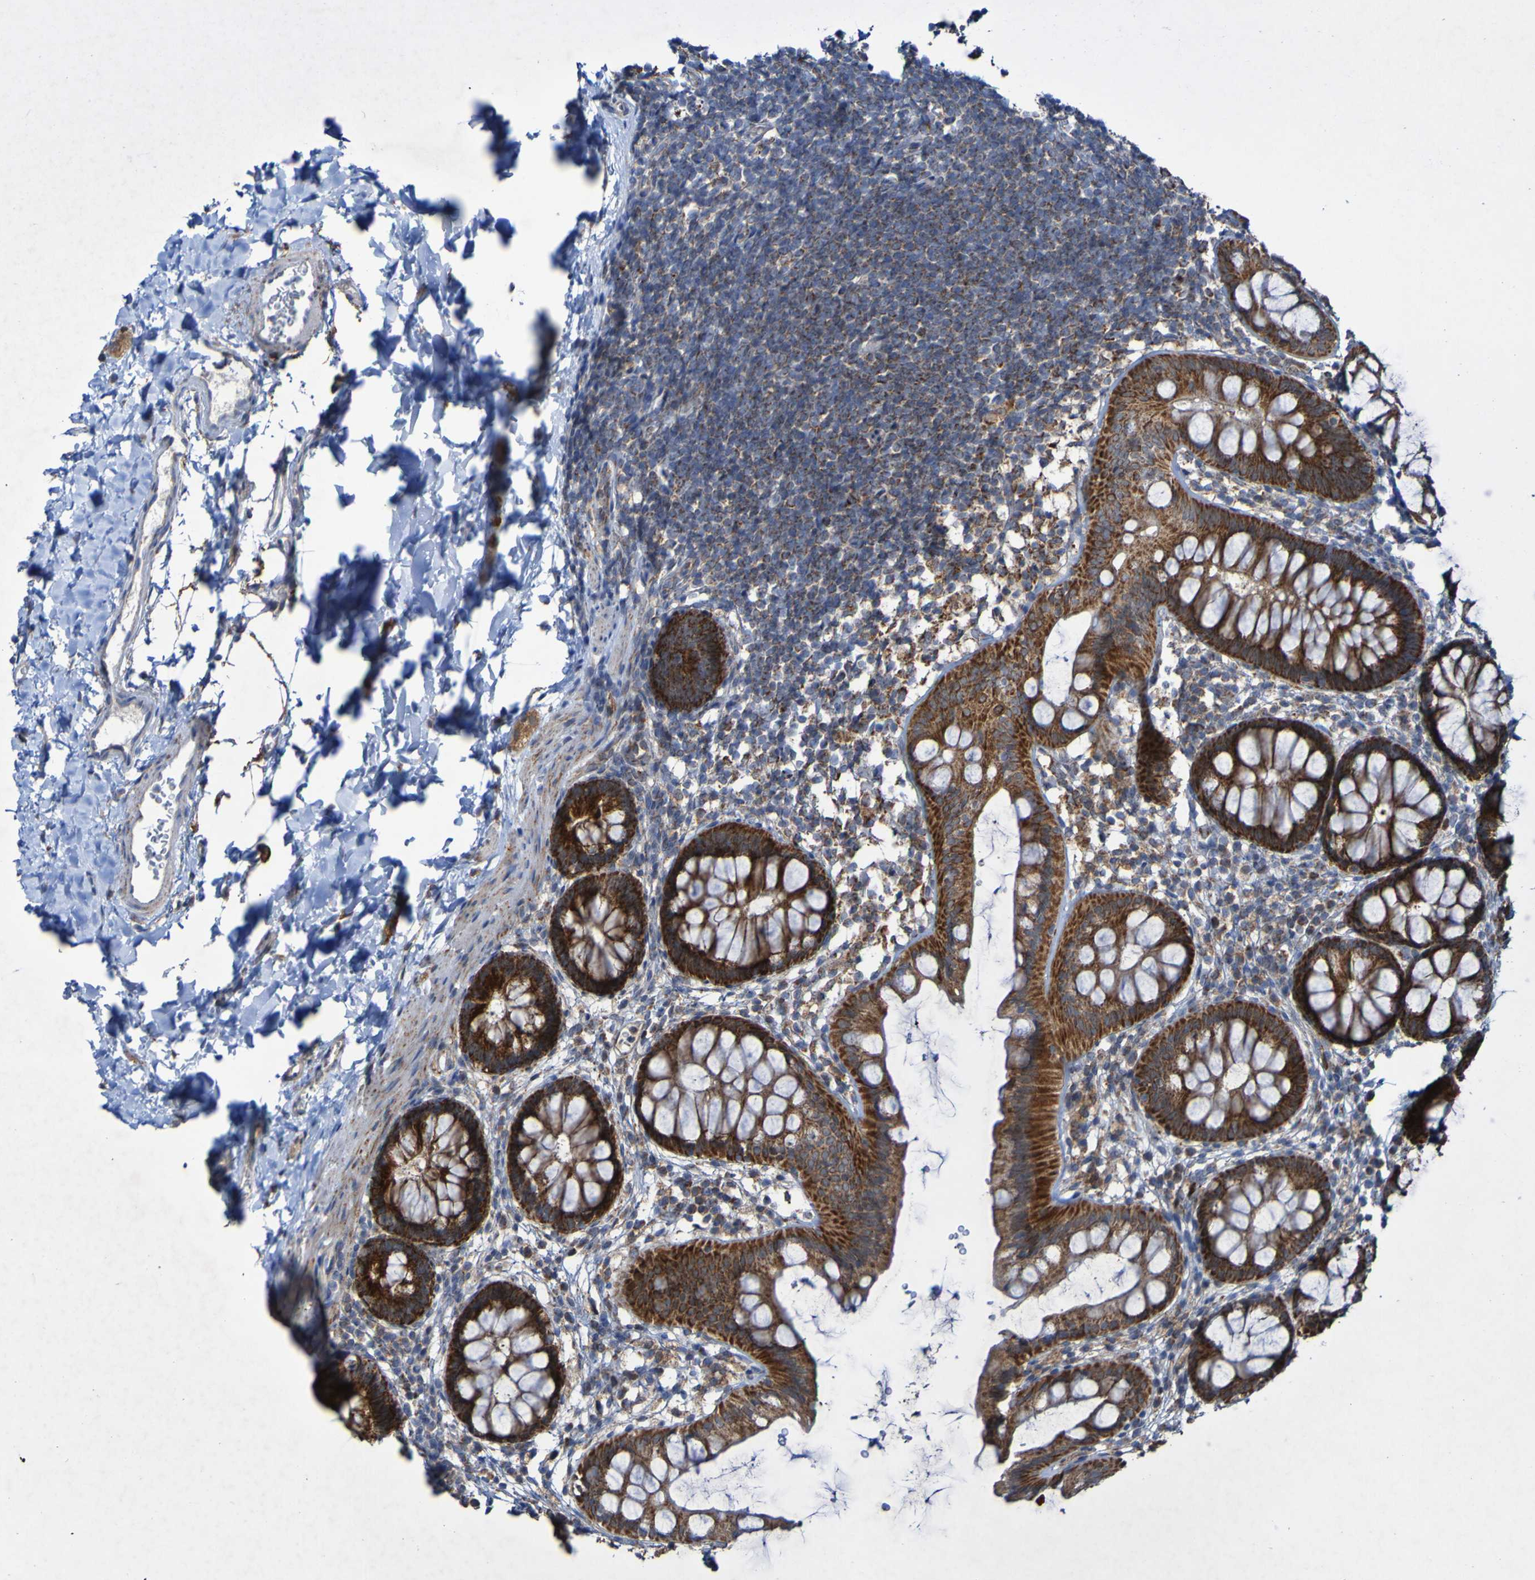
{"staining": {"intensity": "strong", "quantity": ">75%", "location": "cytoplasmic/membranous"}, "tissue": "rectum", "cell_type": "Glandular cells", "image_type": "normal", "snomed": [{"axis": "morphology", "description": "Normal tissue, NOS"}, {"axis": "topography", "description": "Rectum"}], "caption": "Rectum stained for a protein (brown) shows strong cytoplasmic/membranous positive staining in approximately >75% of glandular cells.", "gene": "CCDC51", "patient": {"sex": "female", "age": 24}}